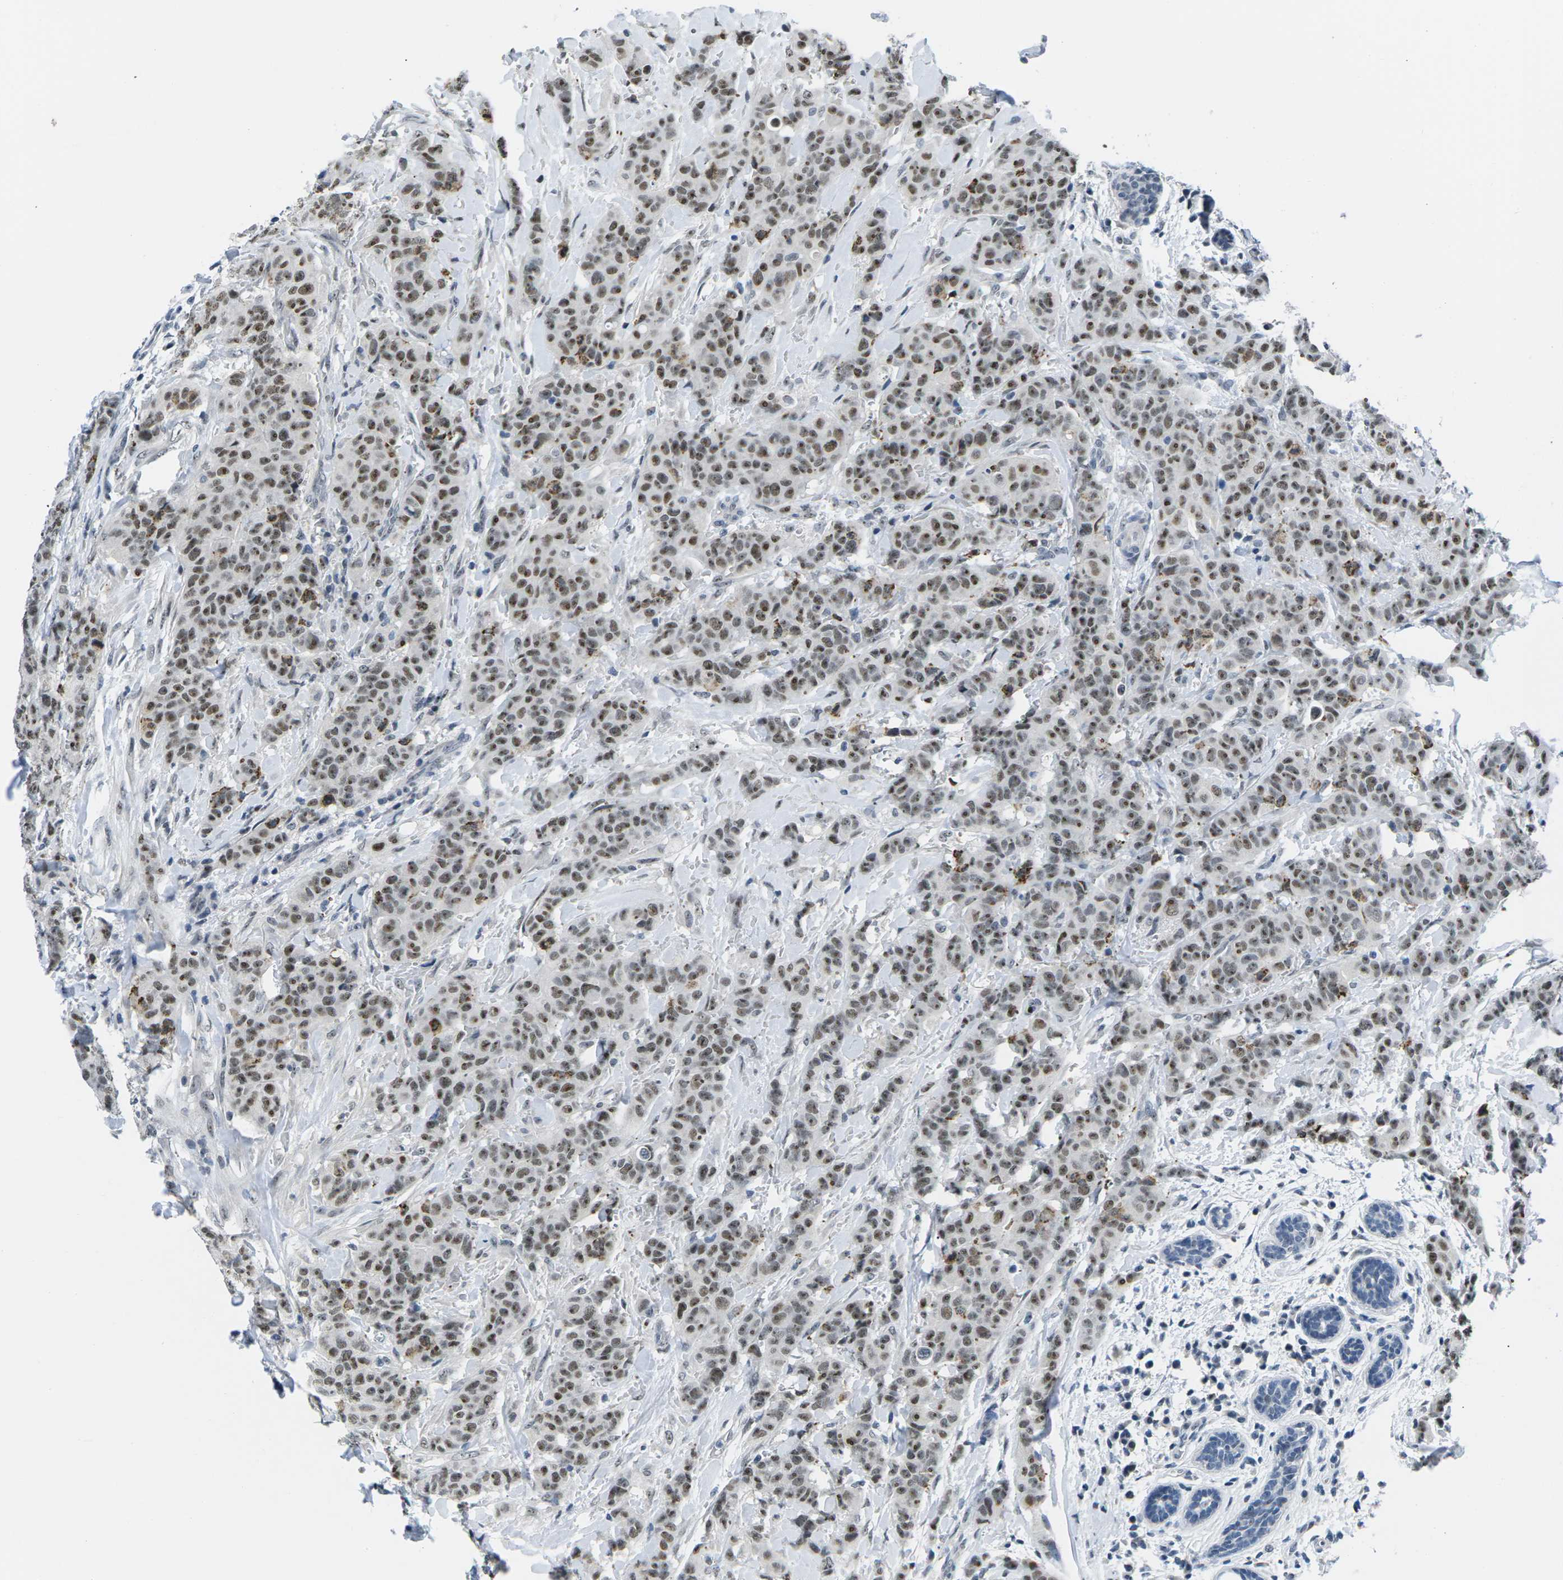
{"staining": {"intensity": "moderate", "quantity": ">75%", "location": "nuclear"}, "tissue": "breast cancer", "cell_type": "Tumor cells", "image_type": "cancer", "snomed": [{"axis": "morphology", "description": "Normal tissue, NOS"}, {"axis": "morphology", "description": "Duct carcinoma"}, {"axis": "topography", "description": "Breast"}], "caption": "Protein analysis of breast cancer tissue demonstrates moderate nuclear staining in about >75% of tumor cells.", "gene": "NSRP1", "patient": {"sex": "female", "age": 40}}